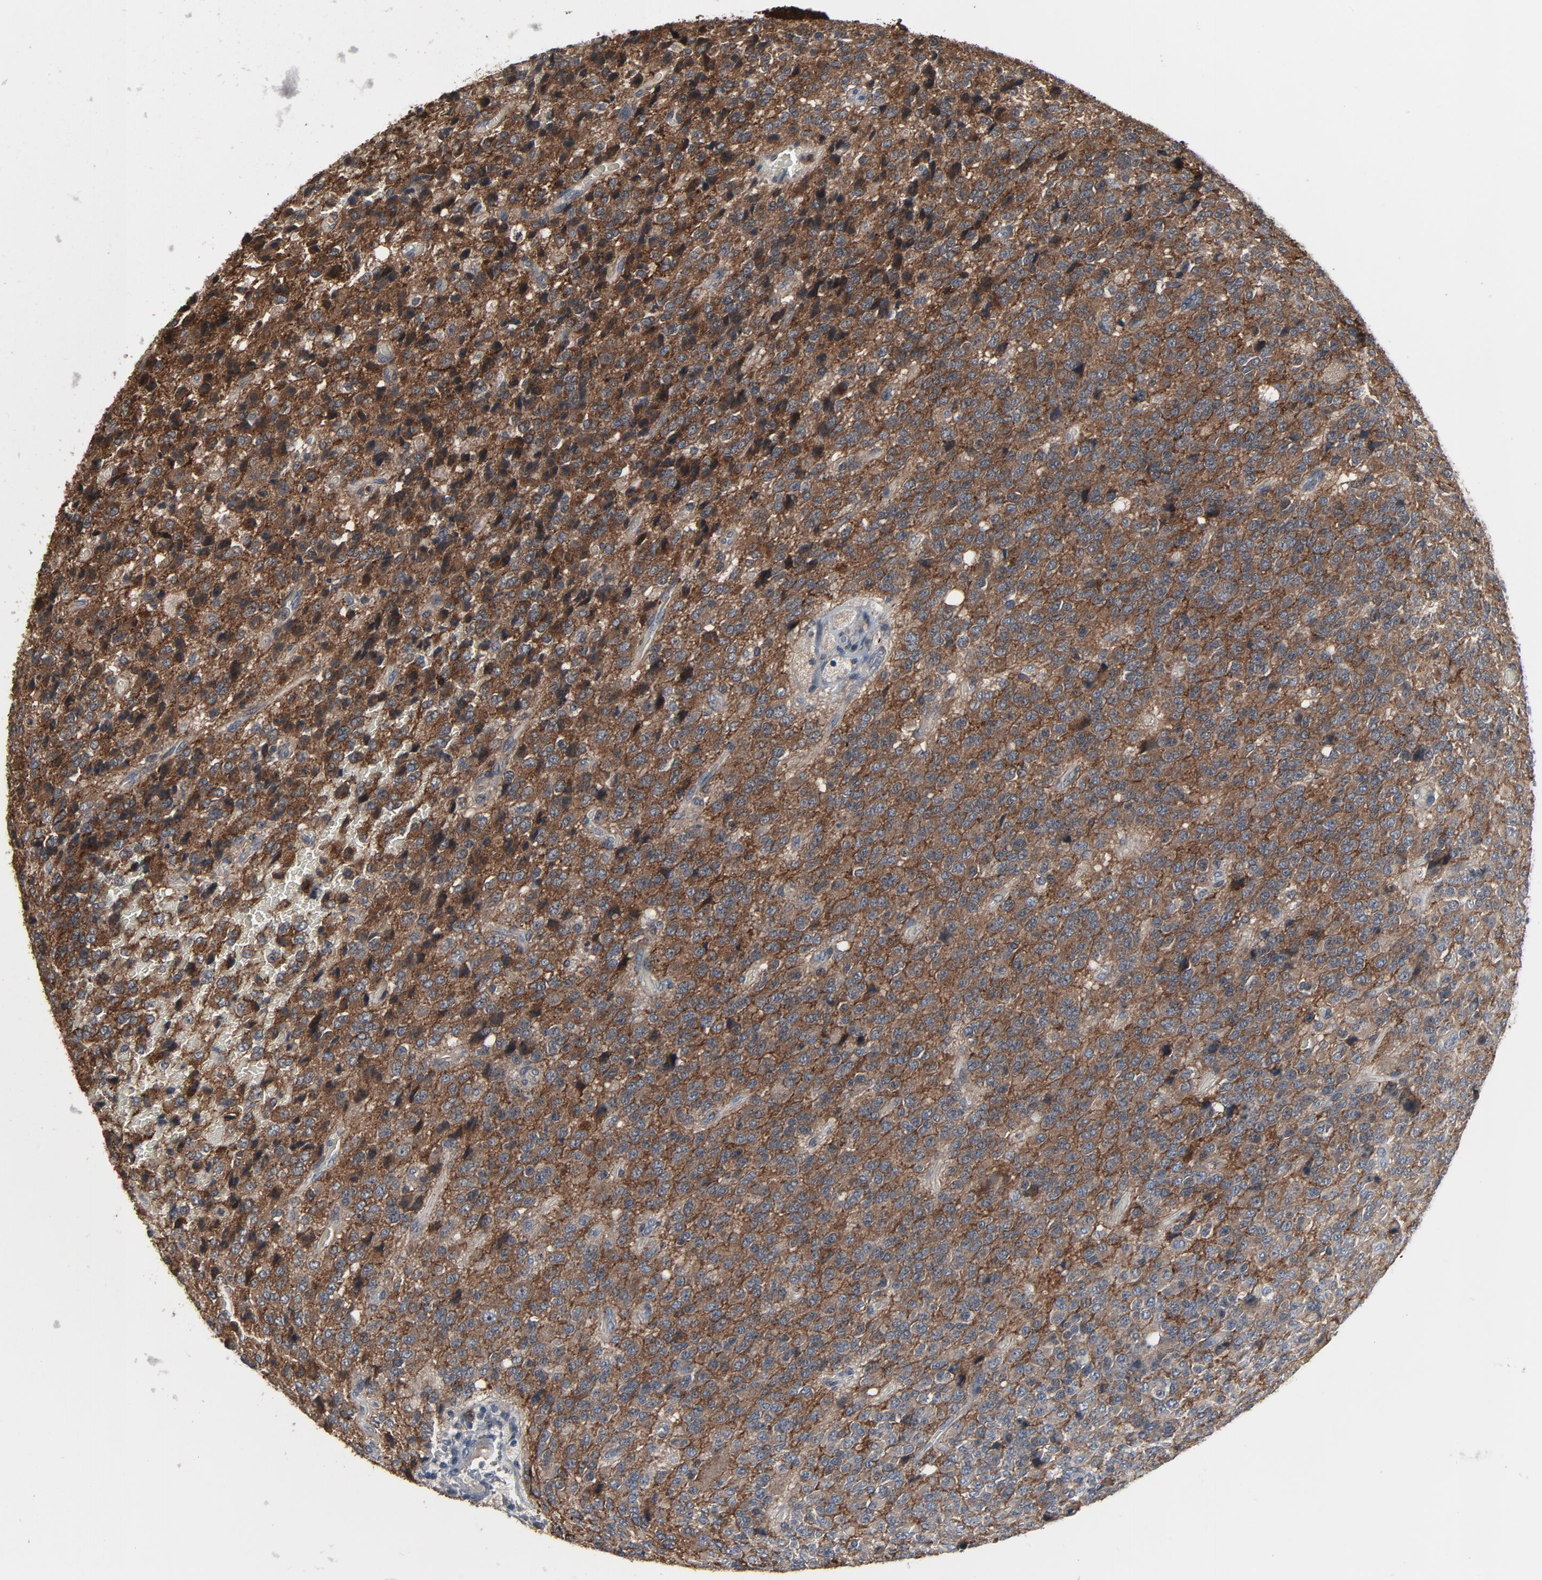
{"staining": {"intensity": "weak", "quantity": ">75%", "location": "cytoplasmic/membranous"}, "tissue": "glioma", "cell_type": "Tumor cells", "image_type": "cancer", "snomed": [{"axis": "morphology", "description": "Glioma, malignant, High grade"}, {"axis": "topography", "description": "pancreas cauda"}], "caption": "Tumor cells exhibit low levels of weak cytoplasmic/membranous expression in approximately >75% of cells in glioma.", "gene": "PDZD4", "patient": {"sex": "male", "age": 60}}